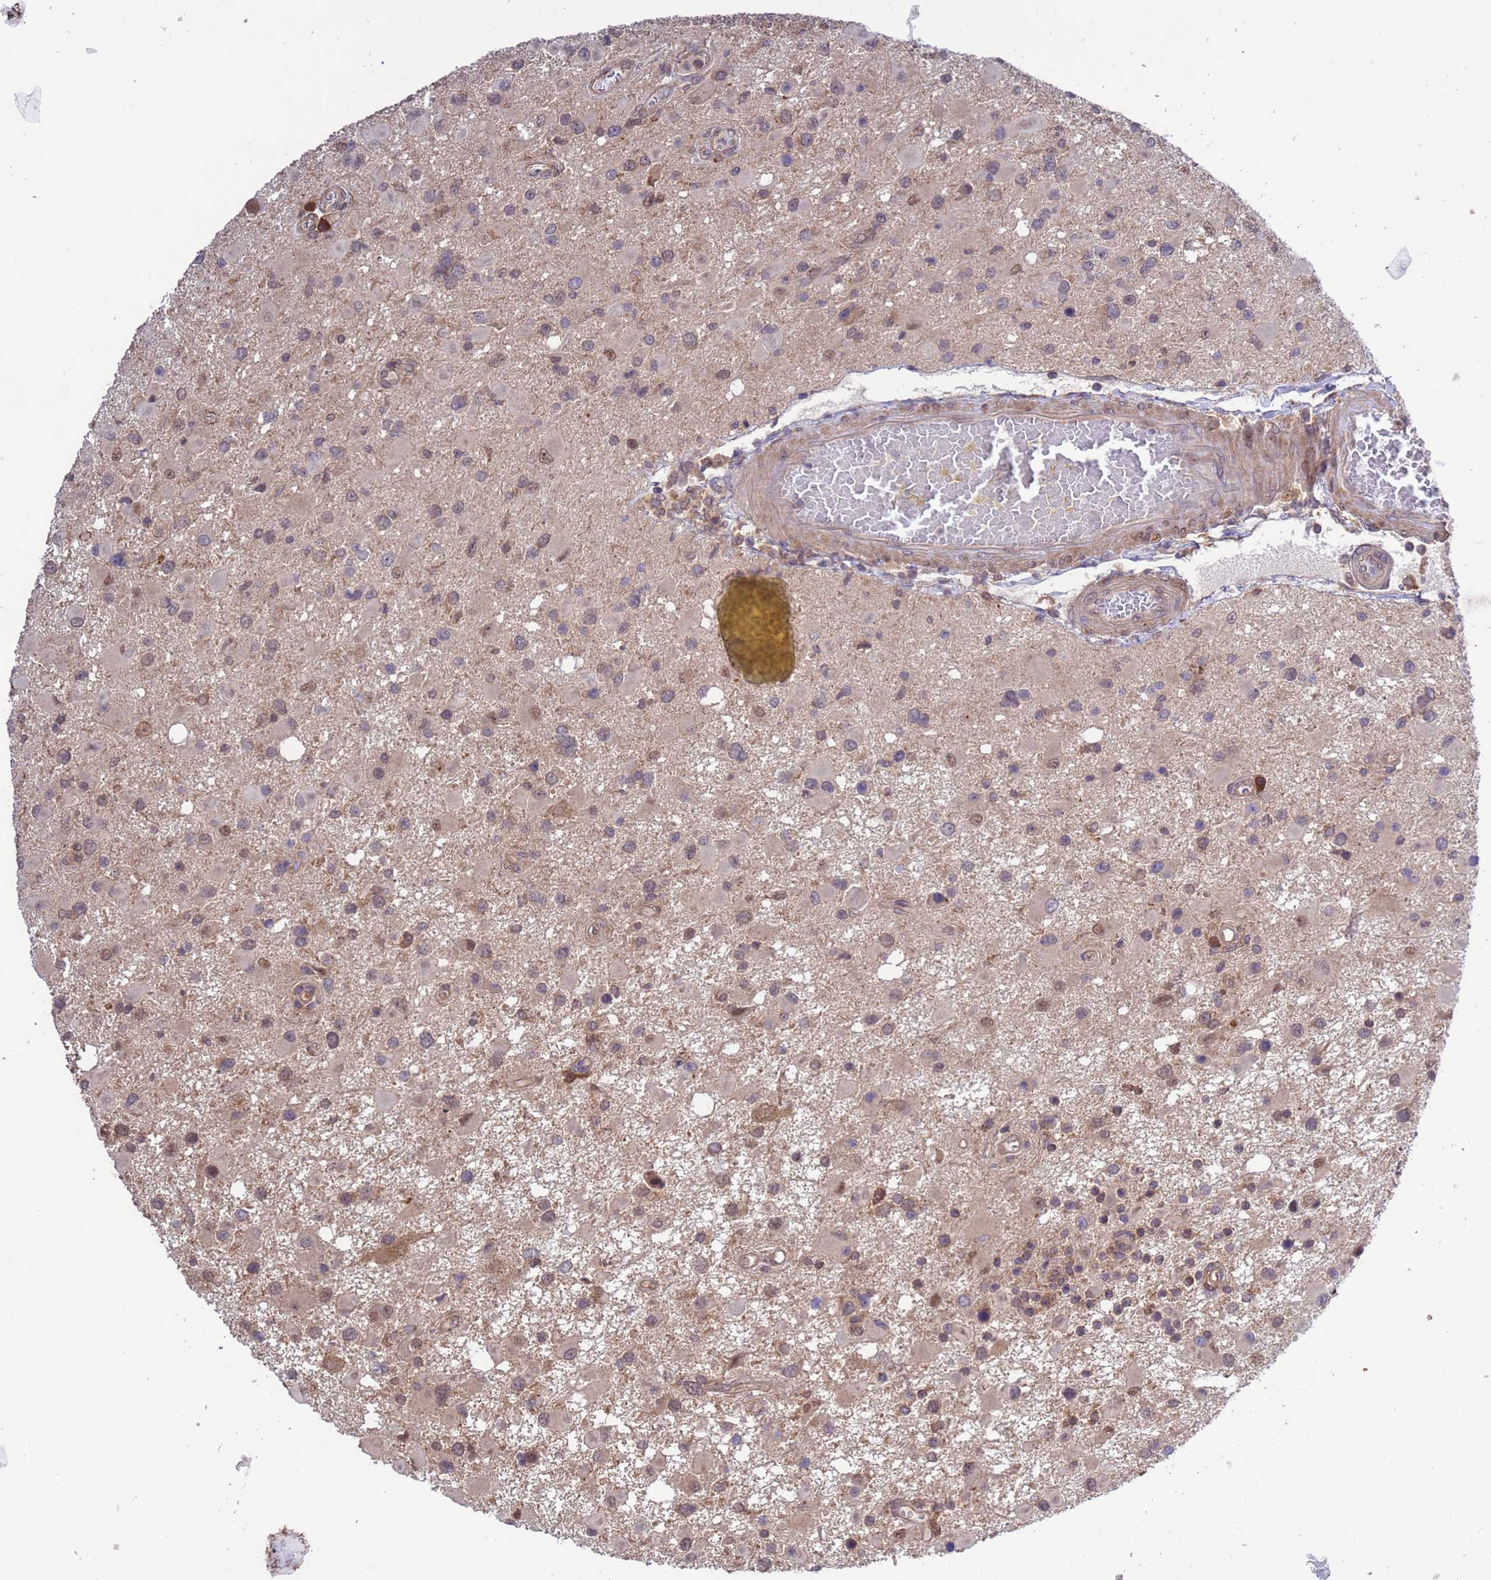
{"staining": {"intensity": "weak", "quantity": "25%-75%", "location": "cytoplasmic/membranous,nuclear"}, "tissue": "glioma", "cell_type": "Tumor cells", "image_type": "cancer", "snomed": [{"axis": "morphology", "description": "Glioma, malignant, High grade"}, {"axis": "topography", "description": "Brain"}], "caption": "Glioma stained with DAB (3,3'-diaminobenzidine) IHC reveals low levels of weak cytoplasmic/membranous and nuclear expression in approximately 25%-75% of tumor cells.", "gene": "ZFP69B", "patient": {"sex": "male", "age": 53}}